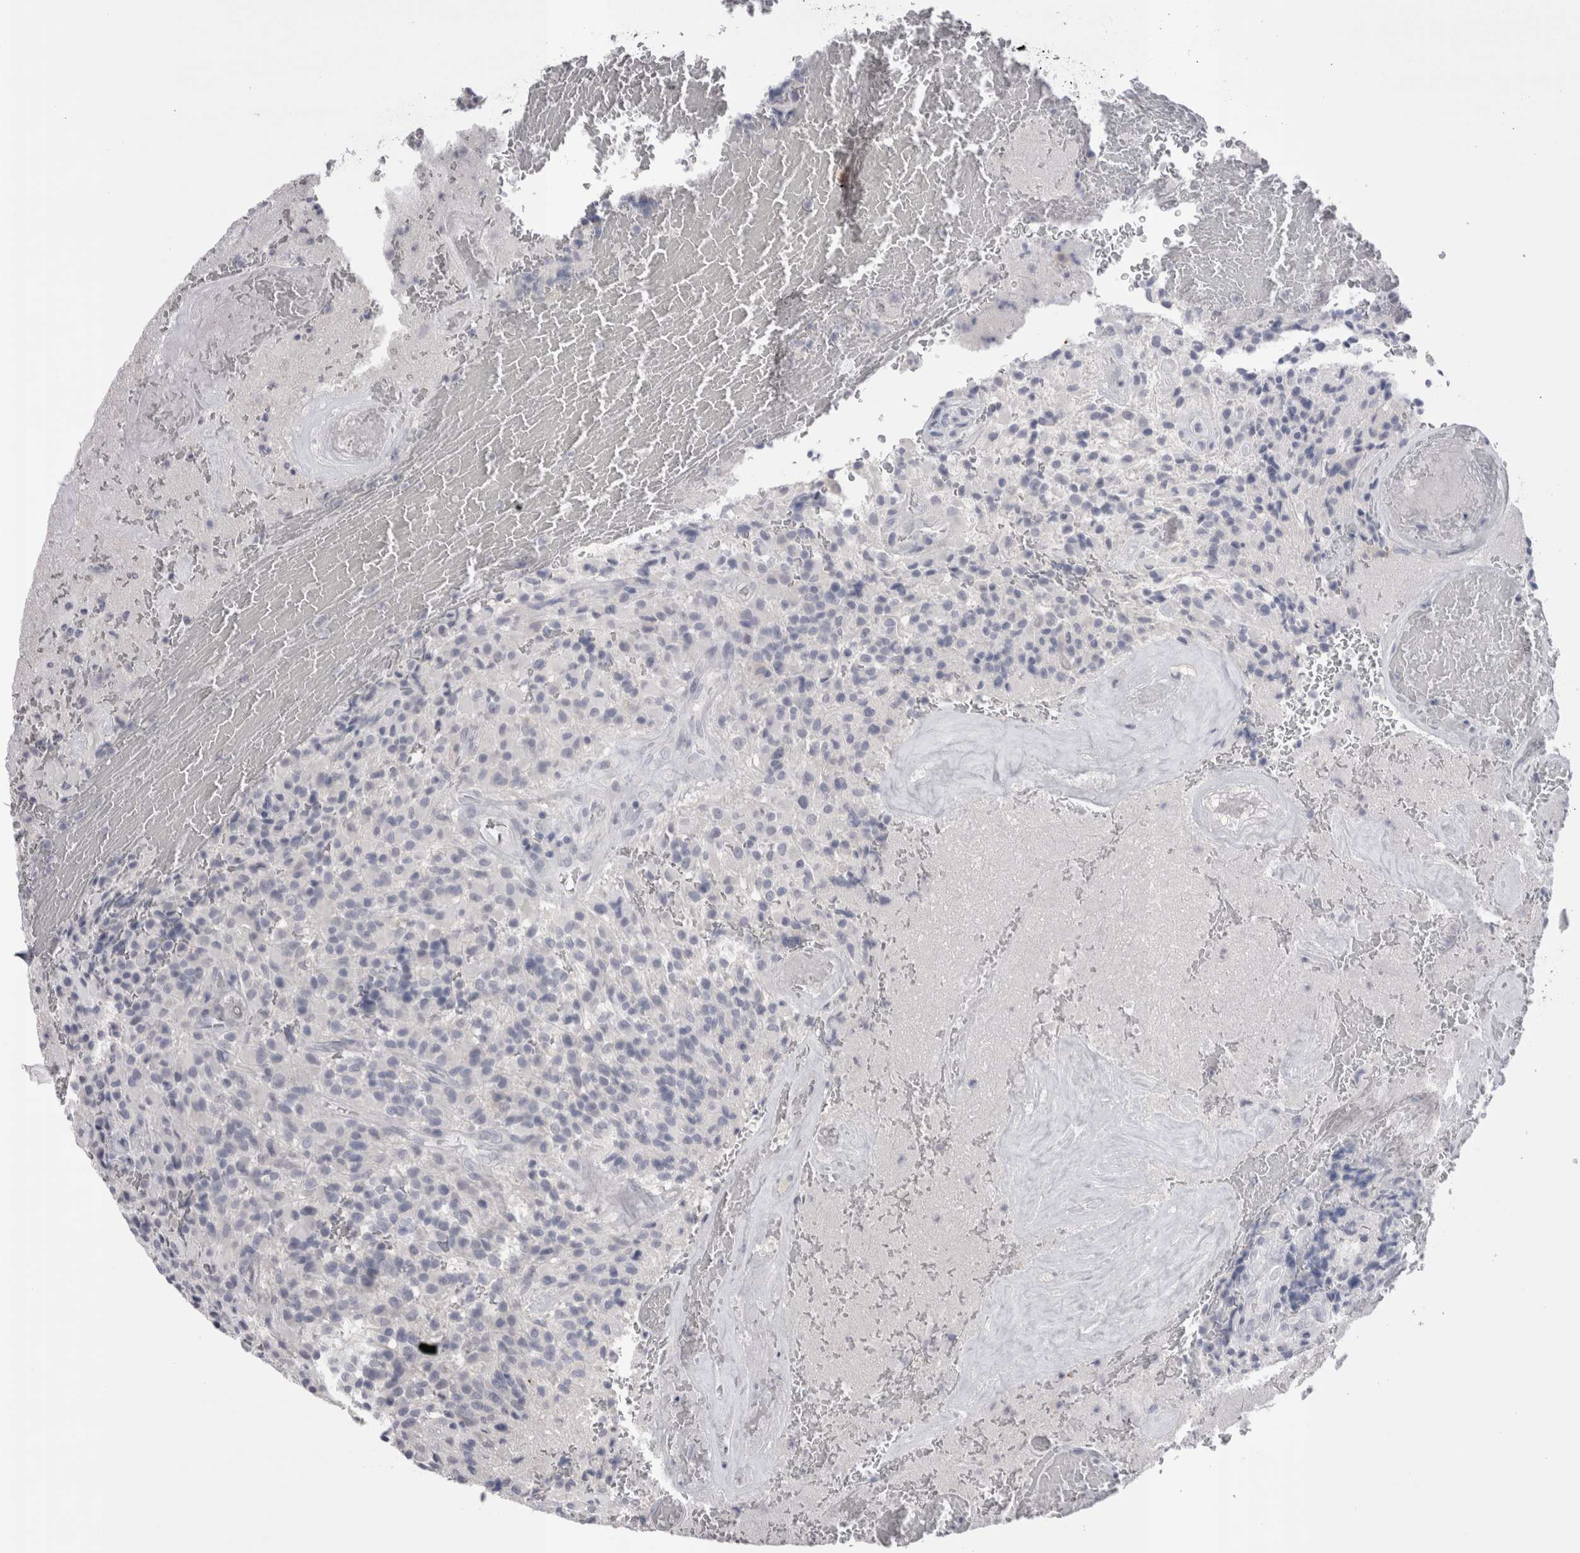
{"staining": {"intensity": "negative", "quantity": "none", "location": "none"}, "tissue": "glioma", "cell_type": "Tumor cells", "image_type": "cancer", "snomed": [{"axis": "morphology", "description": "Glioma, malignant, High grade"}, {"axis": "topography", "description": "Brain"}], "caption": "Malignant high-grade glioma was stained to show a protein in brown. There is no significant expression in tumor cells.", "gene": "SUCNR1", "patient": {"sex": "male", "age": 71}}